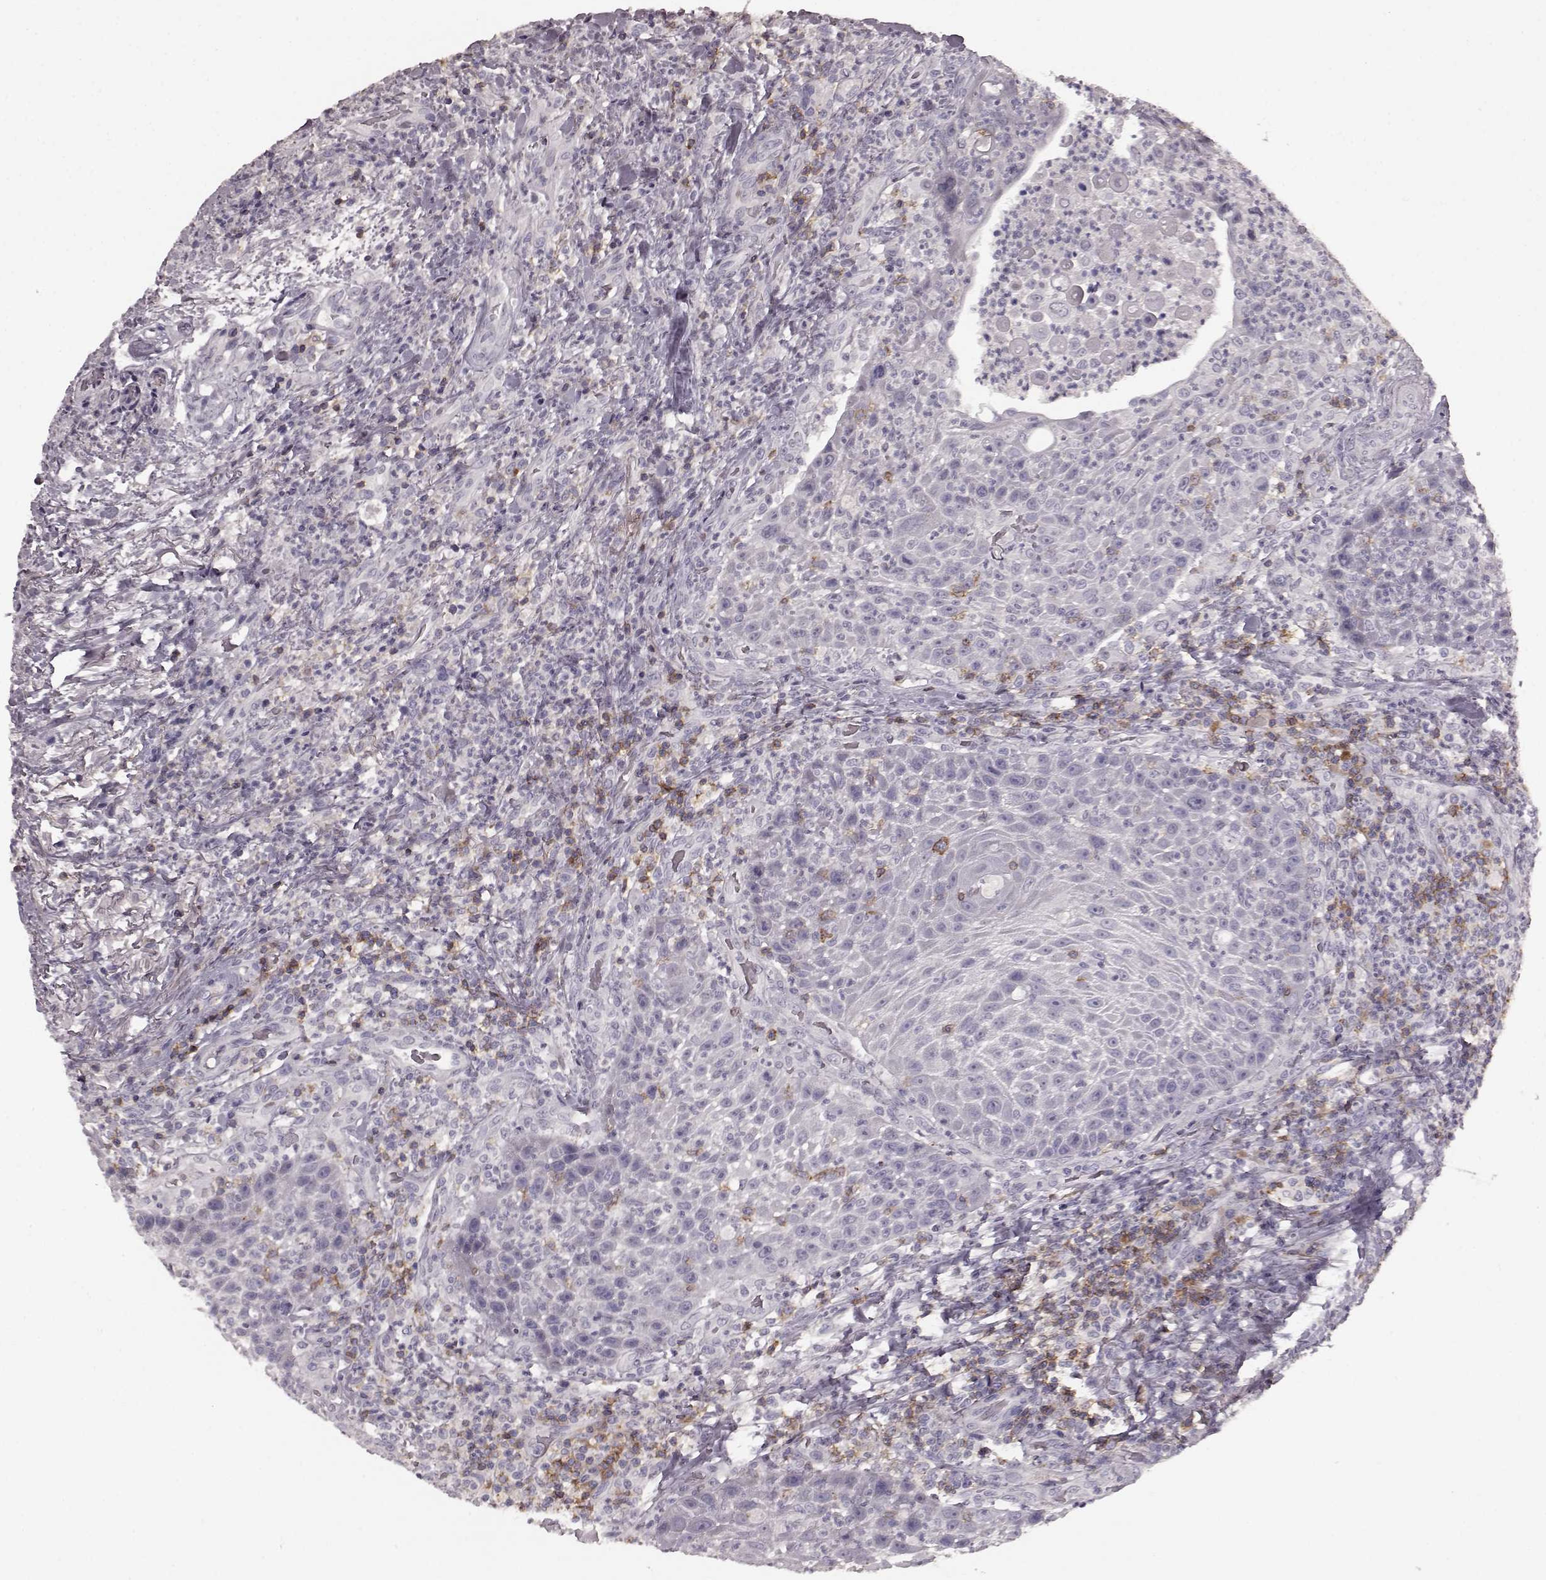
{"staining": {"intensity": "negative", "quantity": "none", "location": "none"}, "tissue": "head and neck cancer", "cell_type": "Tumor cells", "image_type": "cancer", "snomed": [{"axis": "morphology", "description": "Squamous cell carcinoma, NOS"}, {"axis": "topography", "description": "Head-Neck"}], "caption": "A histopathology image of human head and neck squamous cell carcinoma is negative for staining in tumor cells.", "gene": "CD28", "patient": {"sex": "male", "age": 69}}